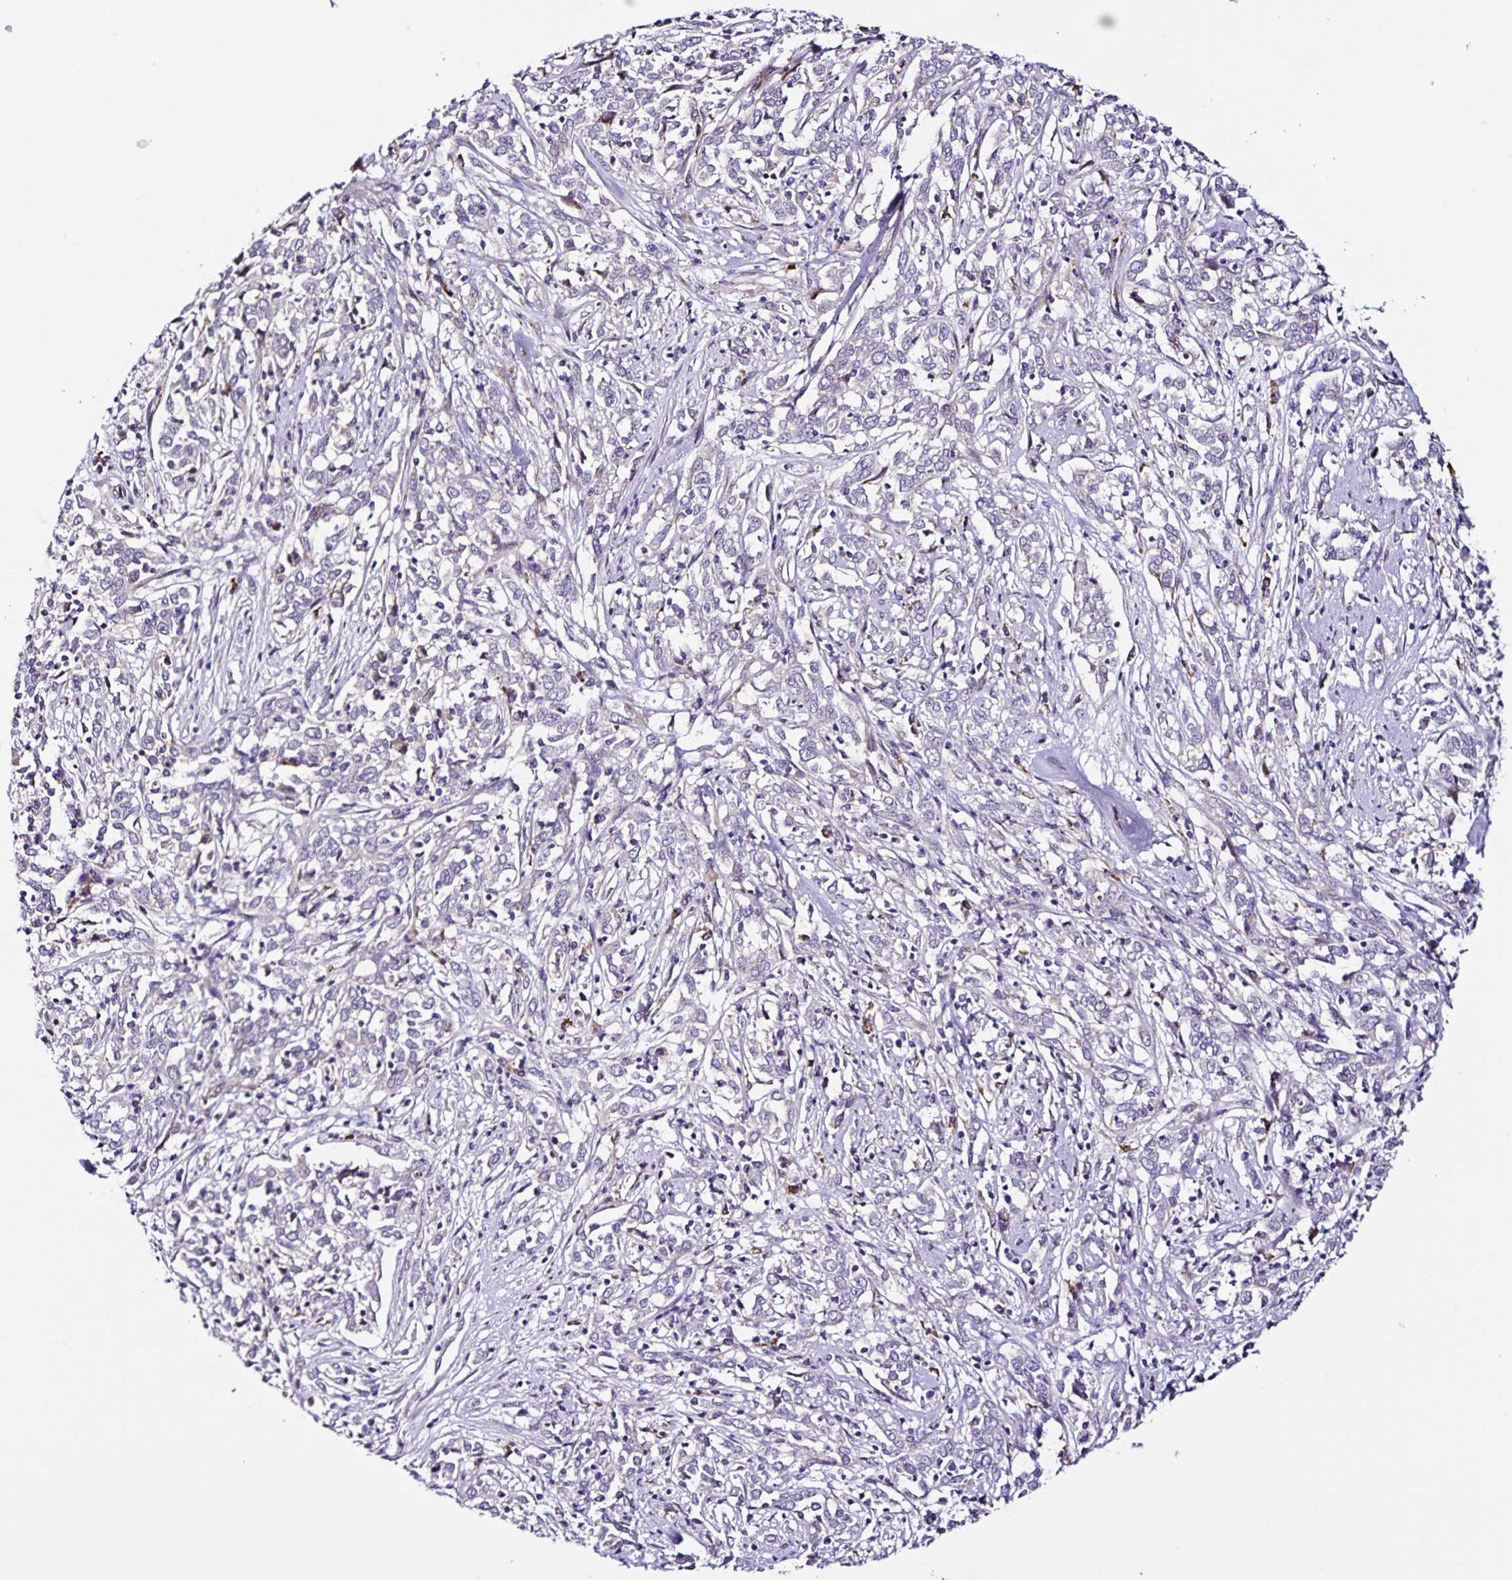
{"staining": {"intensity": "negative", "quantity": "none", "location": "none"}, "tissue": "cervical cancer", "cell_type": "Tumor cells", "image_type": "cancer", "snomed": [{"axis": "morphology", "description": "Adenocarcinoma, NOS"}, {"axis": "topography", "description": "Cervix"}], "caption": "Cervical adenocarcinoma was stained to show a protein in brown. There is no significant positivity in tumor cells. (DAB (3,3'-diaminobenzidine) IHC visualized using brightfield microscopy, high magnification).", "gene": "RNFT2", "patient": {"sex": "female", "age": 40}}